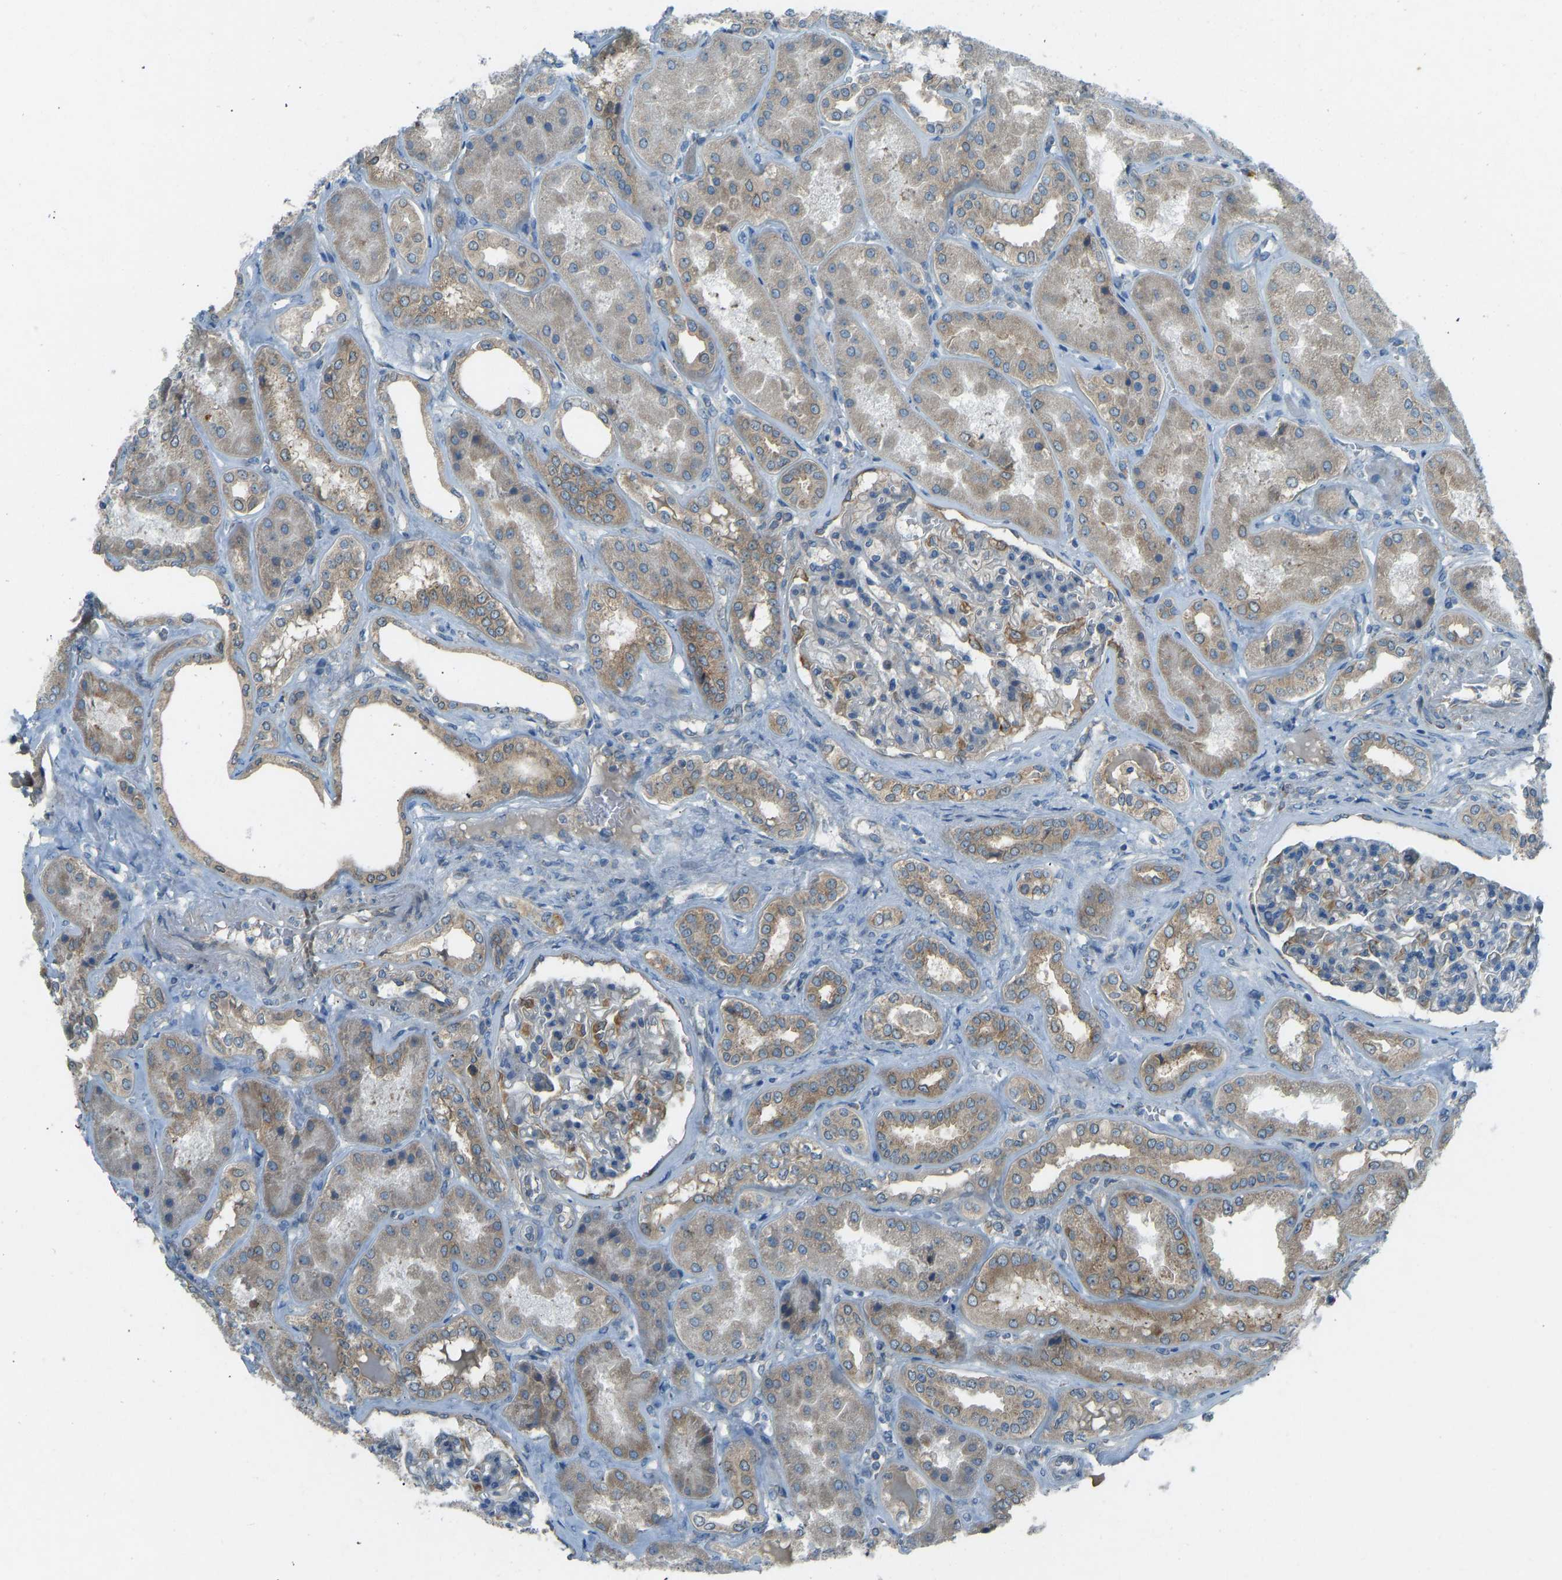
{"staining": {"intensity": "moderate", "quantity": "25%-75%", "location": "cytoplasmic/membranous"}, "tissue": "kidney", "cell_type": "Cells in glomeruli", "image_type": "normal", "snomed": [{"axis": "morphology", "description": "Normal tissue, NOS"}, {"axis": "topography", "description": "Kidney"}], "caption": "The micrograph demonstrates immunohistochemical staining of unremarkable kidney. There is moderate cytoplasmic/membranous expression is present in about 25%-75% of cells in glomeruli. (DAB IHC with brightfield microscopy, high magnification).", "gene": "STAU2", "patient": {"sex": "female", "age": 56}}